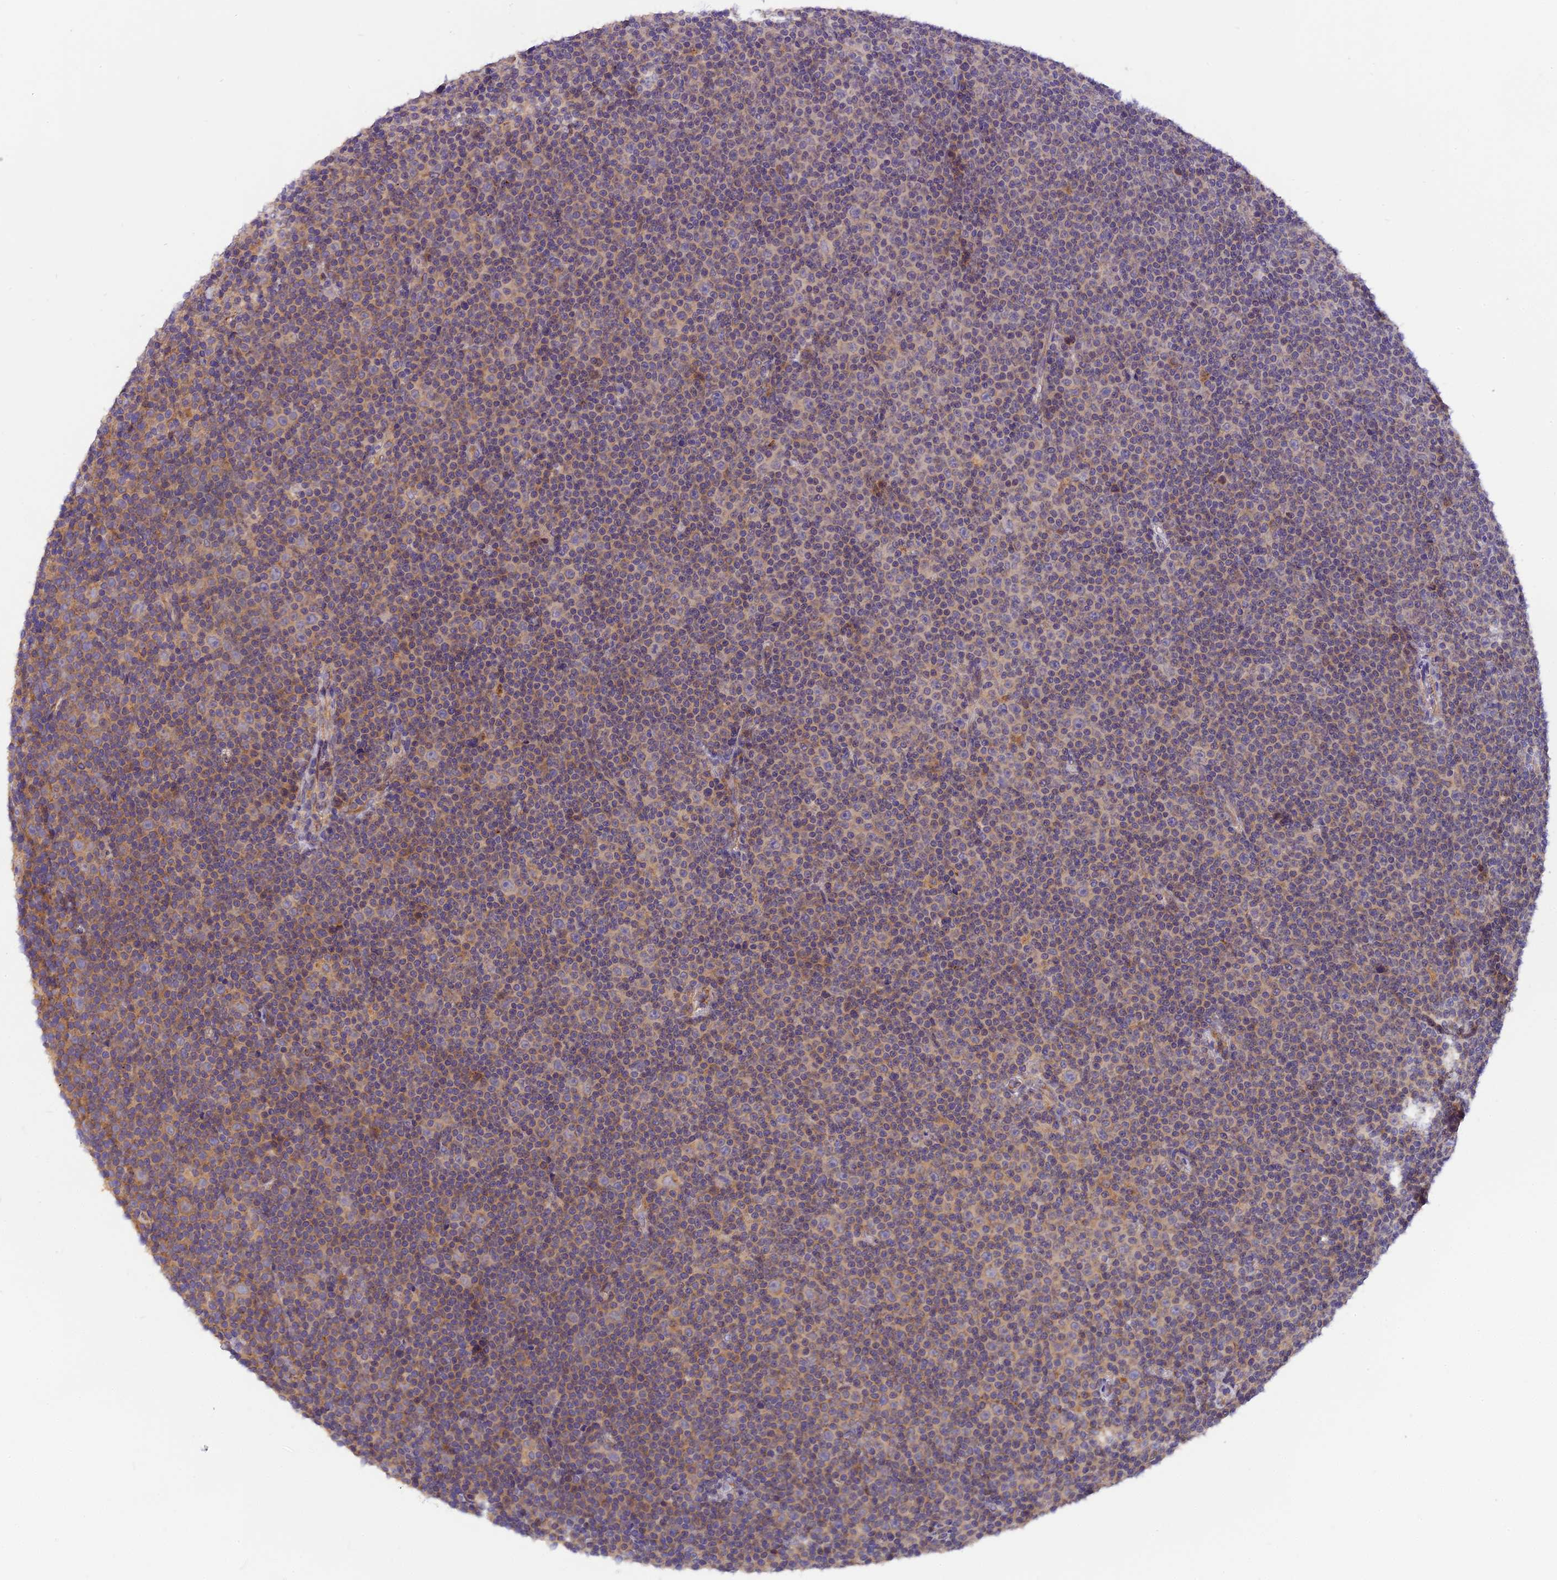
{"staining": {"intensity": "weak", "quantity": "<25%", "location": "cytoplasmic/membranous"}, "tissue": "lymphoma", "cell_type": "Tumor cells", "image_type": "cancer", "snomed": [{"axis": "morphology", "description": "Malignant lymphoma, non-Hodgkin's type, Low grade"}, {"axis": "topography", "description": "Lymph node"}], "caption": "Human low-grade malignant lymphoma, non-Hodgkin's type stained for a protein using immunohistochemistry (IHC) demonstrates no expression in tumor cells.", "gene": "COPE", "patient": {"sex": "female", "age": 67}}